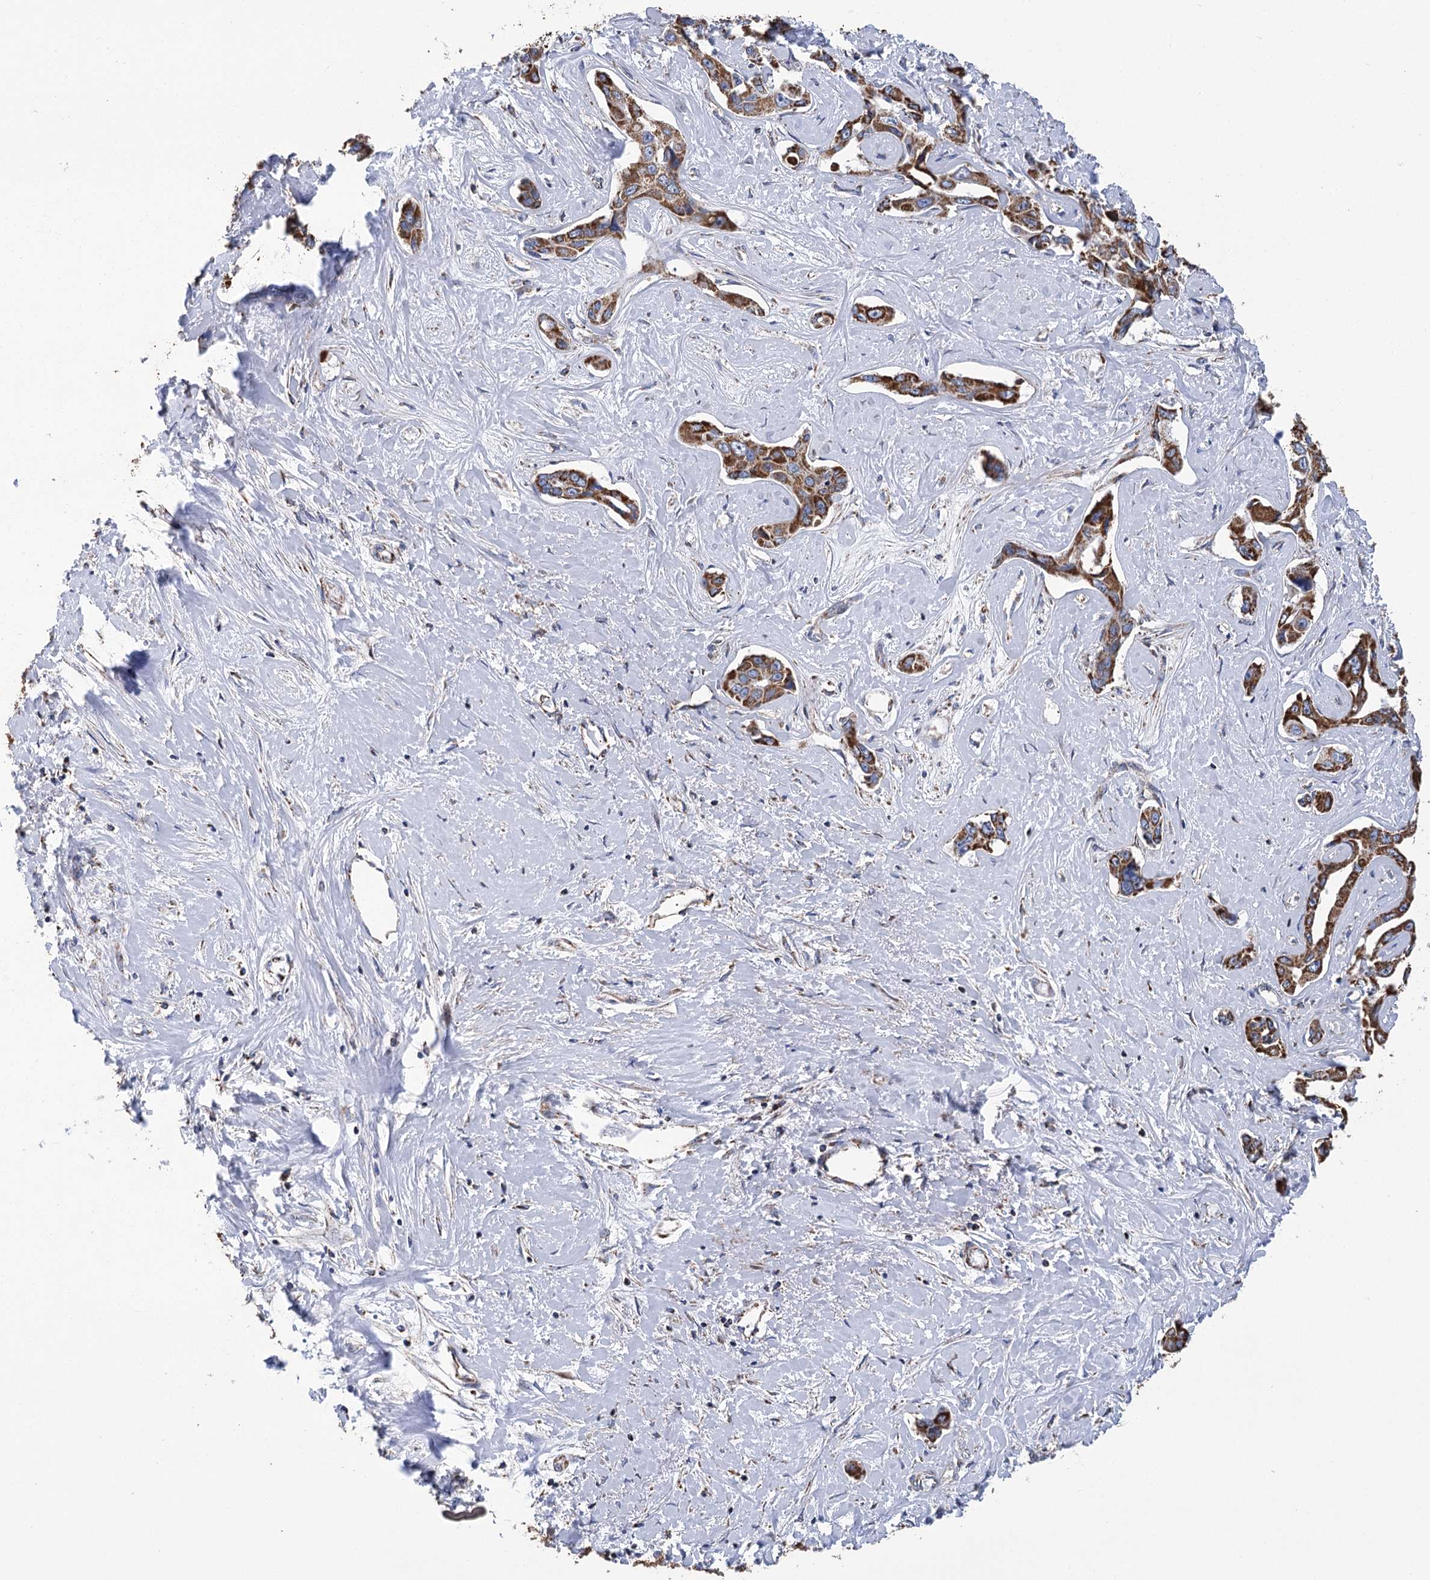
{"staining": {"intensity": "strong", "quantity": ">75%", "location": "cytoplasmic/membranous"}, "tissue": "liver cancer", "cell_type": "Tumor cells", "image_type": "cancer", "snomed": [{"axis": "morphology", "description": "Cholangiocarcinoma"}, {"axis": "topography", "description": "Liver"}], "caption": "A brown stain highlights strong cytoplasmic/membranous staining of a protein in human cholangiocarcinoma (liver) tumor cells. (DAB (3,3'-diaminobenzidine) IHC, brown staining for protein, blue staining for nuclei).", "gene": "CCDC73", "patient": {"sex": "male", "age": 59}}